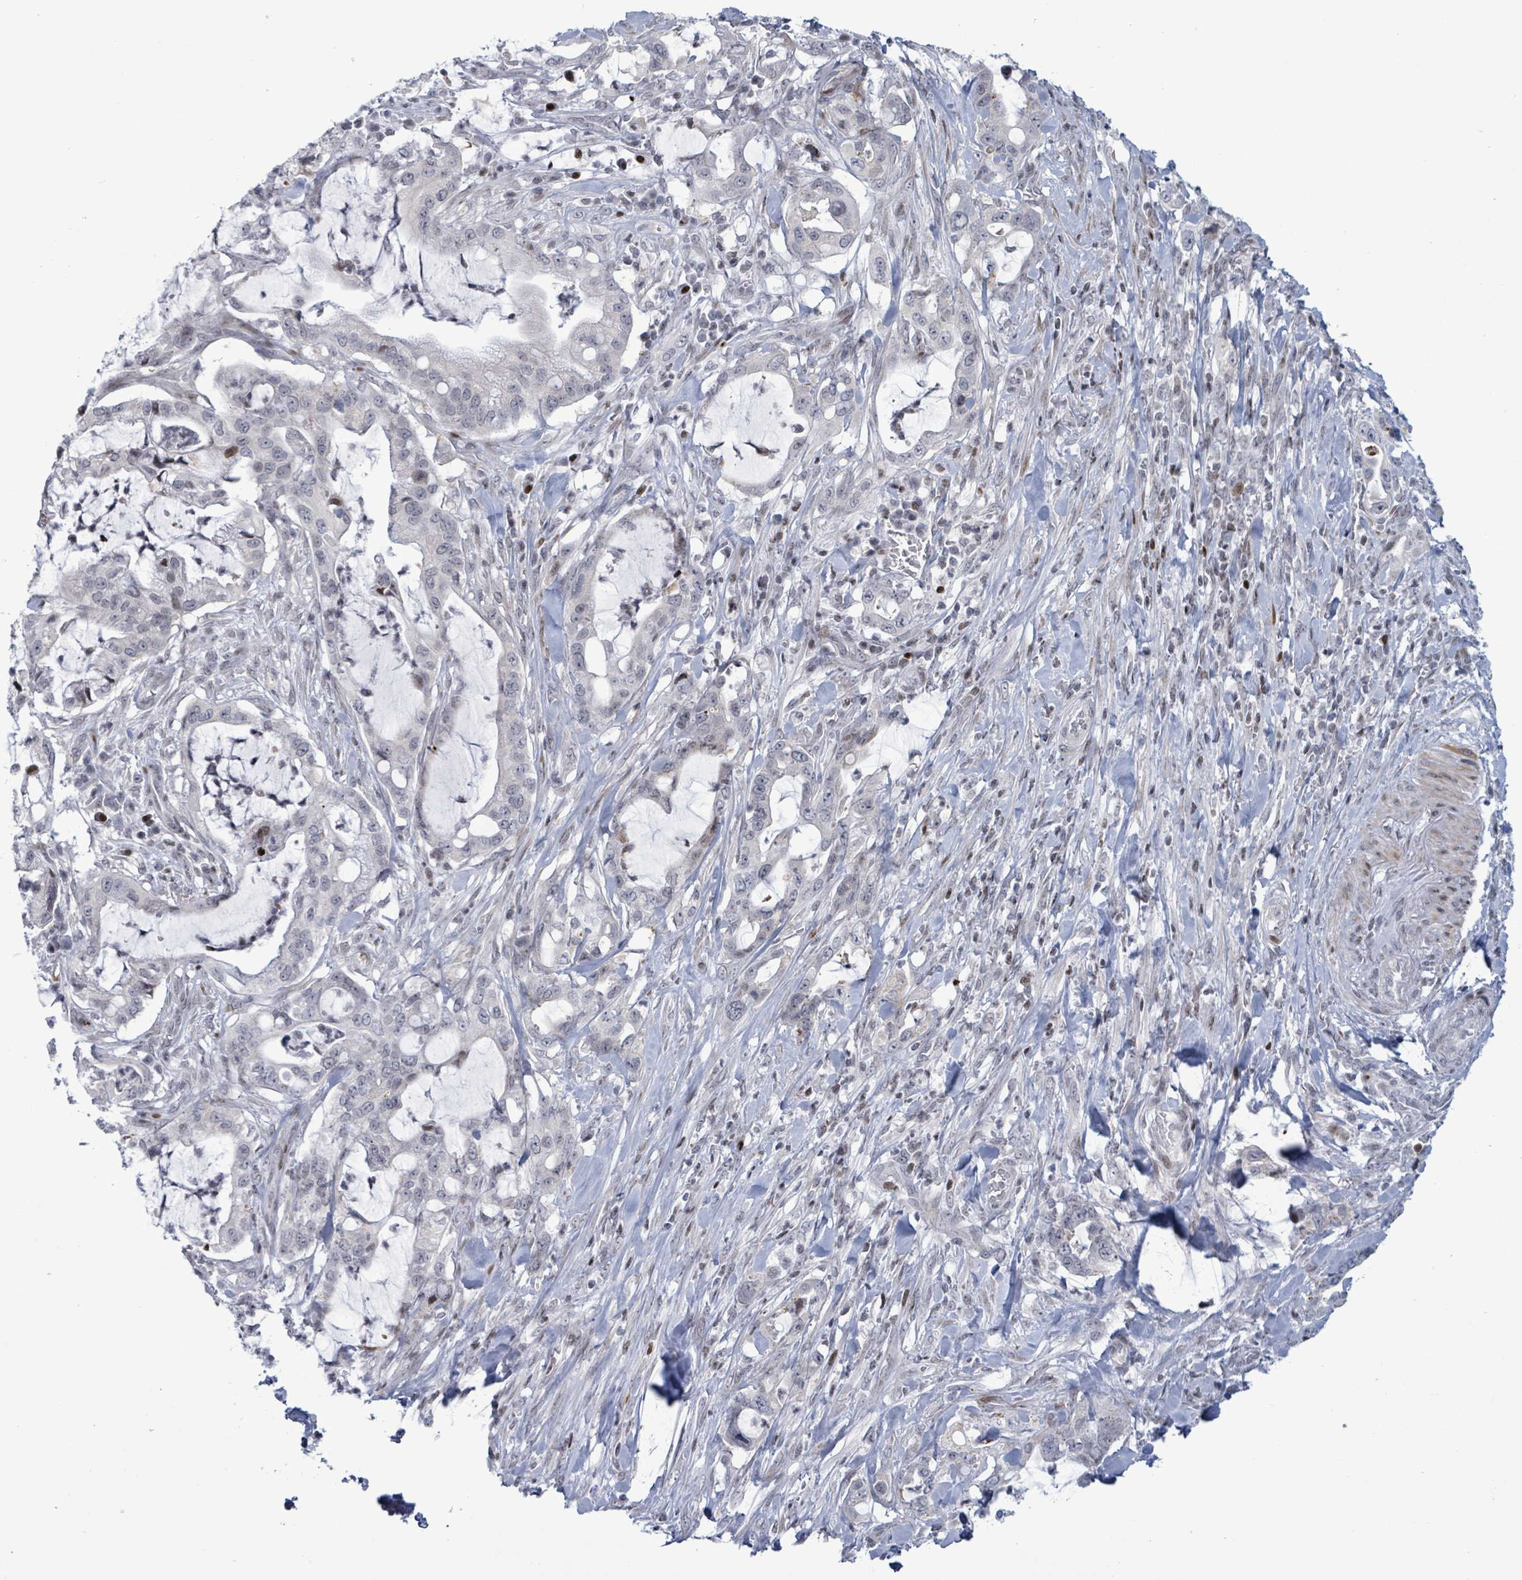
{"staining": {"intensity": "negative", "quantity": "none", "location": "none"}, "tissue": "pancreatic cancer", "cell_type": "Tumor cells", "image_type": "cancer", "snomed": [{"axis": "morphology", "description": "Adenocarcinoma, NOS"}, {"axis": "topography", "description": "Pancreas"}], "caption": "Immunohistochemistry (IHC) histopathology image of neoplastic tissue: pancreatic cancer (adenocarcinoma) stained with DAB (3,3'-diaminobenzidine) reveals no significant protein staining in tumor cells.", "gene": "FNDC4", "patient": {"sex": "female", "age": 61}}